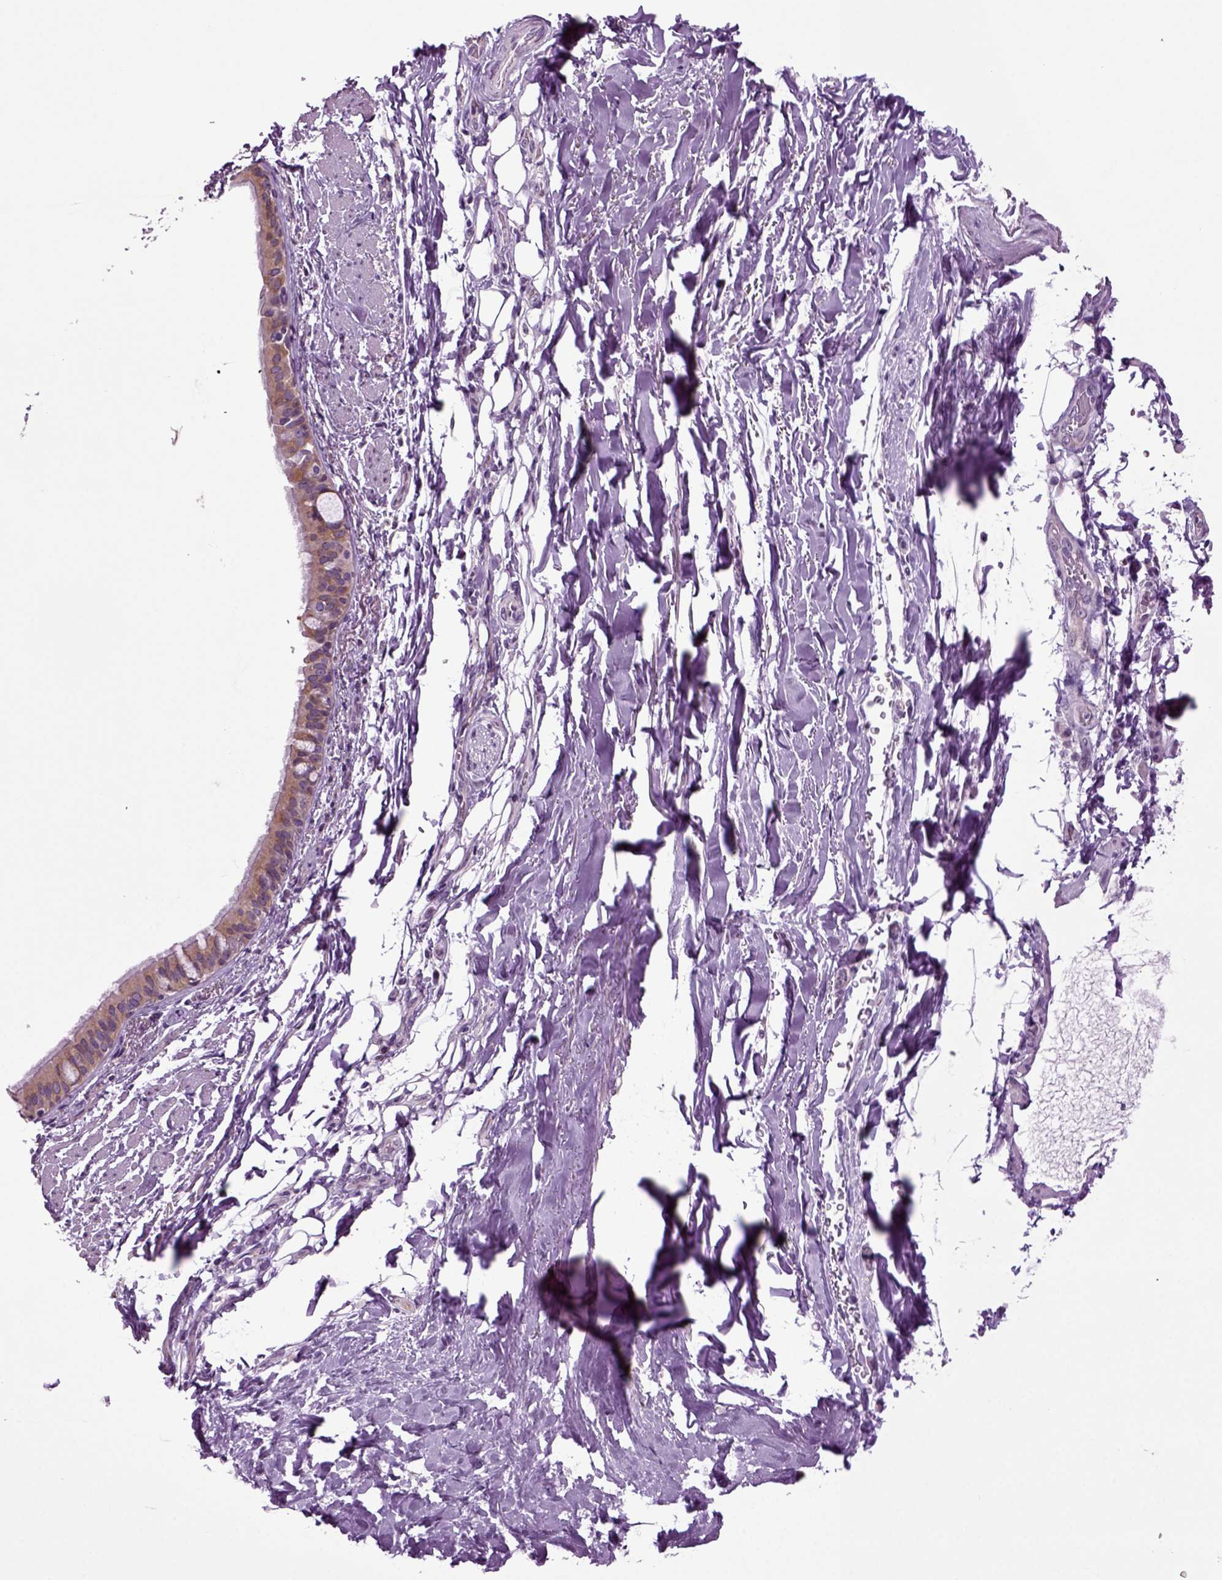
{"staining": {"intensity": "moderate", "quantity": ">75%", "location": "cytoplasmic/membranous"}, "tissue": "bronchus", "cell_type": "Respiratory epithelial cells", "image_type": "normal", "snomed": [{"axis": "morphology", "description": "Normal tissue, NOS"}, {"axis": "morphology", "description": "Squamous cell carcinoma, NOS"}, {"axis": "topography", "description": "Bronchus"}, {"axis": "topography", "description": "Lung"}], "caption": "Human bronchus stained for a protein (brown) reveals moderate cytoplasmic/membranous positive expression in about >75% of respiratory epithelial cells.", "gene": "PLCH2", "patient": {"sex": "male", "age": 69}}